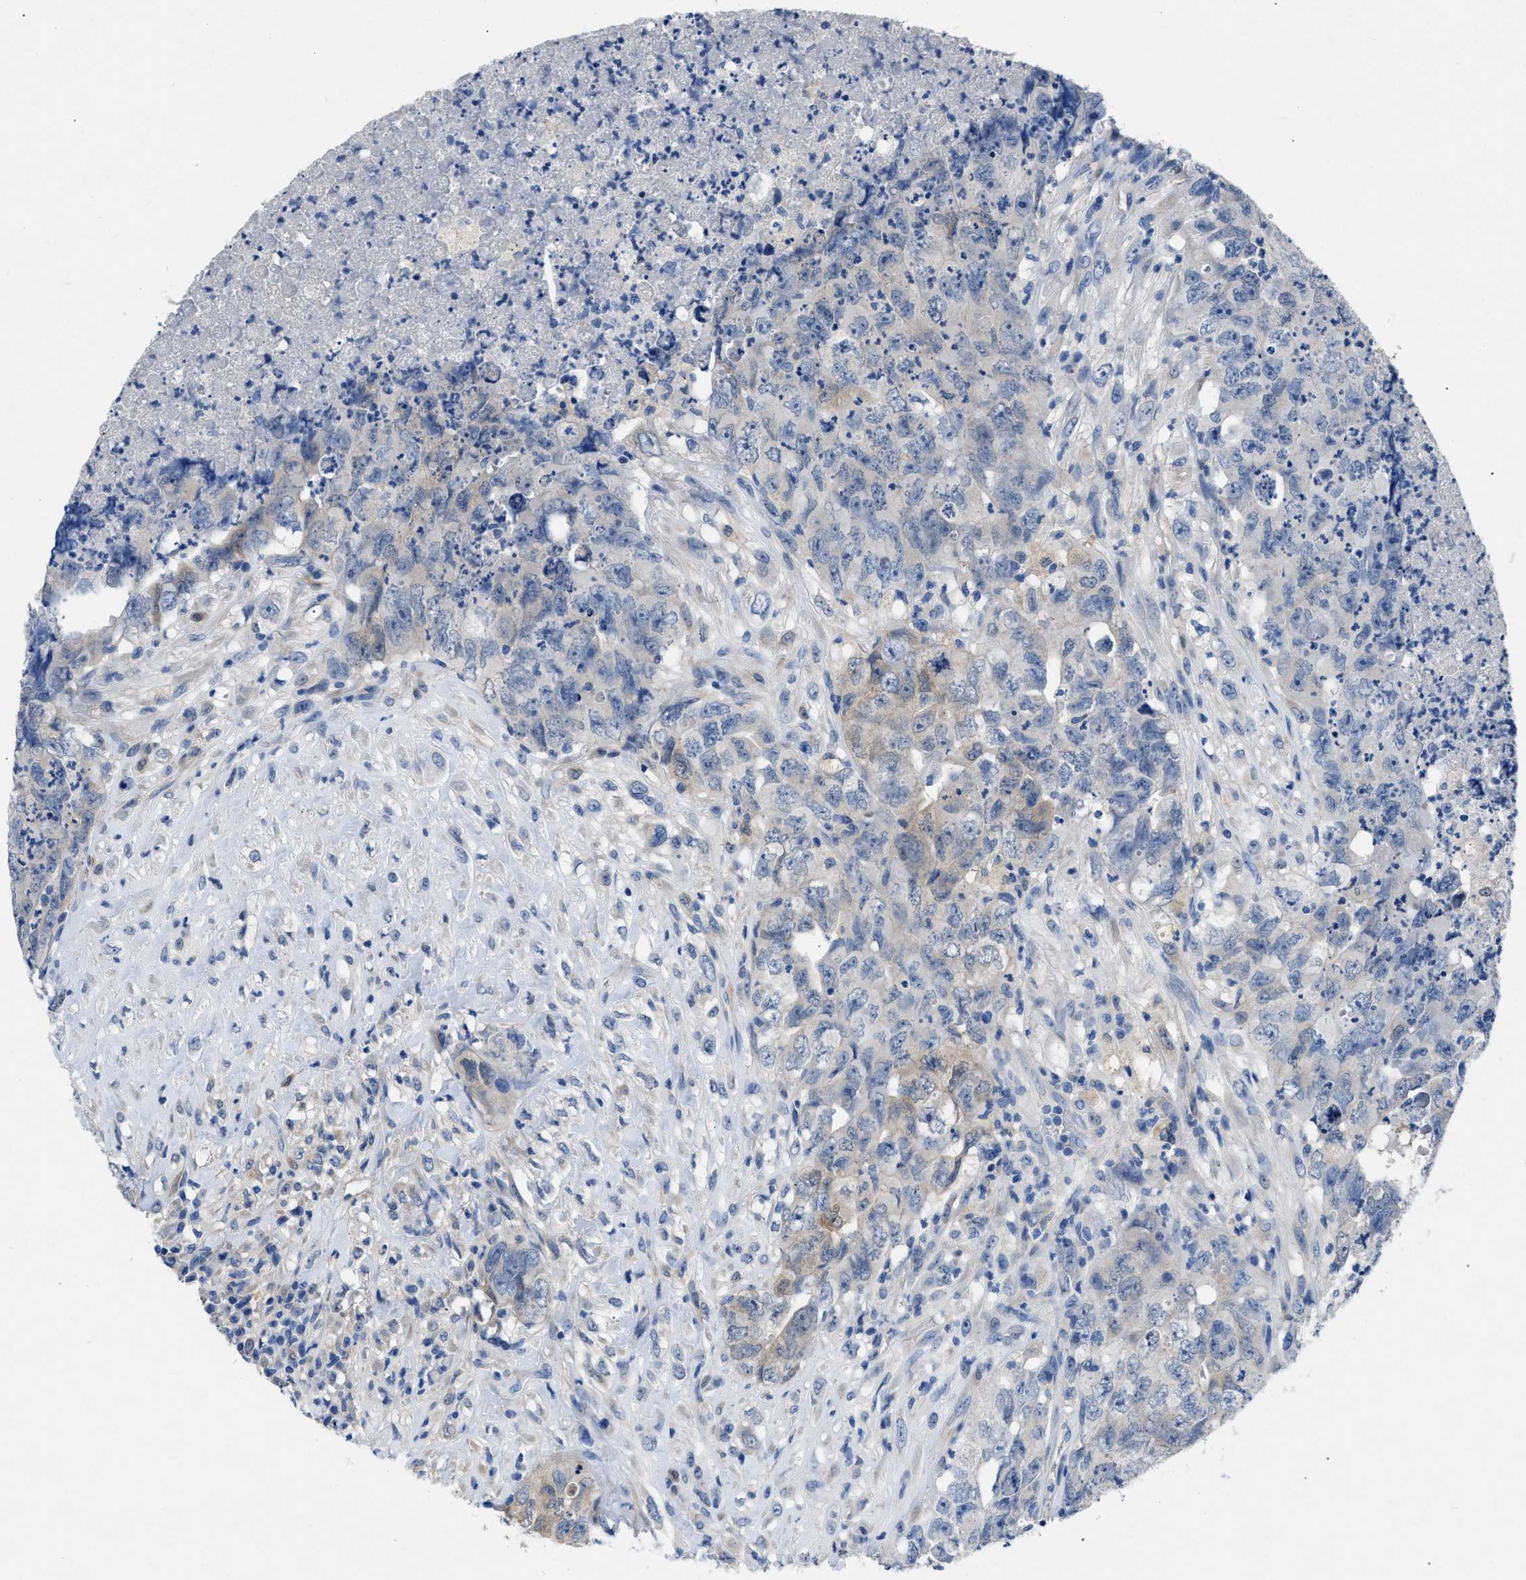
{"staining": {"intensity": "weak", "quantity": "<25%", "location": "cytoplasmic/membranous"}, "tissue": "testis cancer", "cell_type": "Tumor cells", "image_type": "cancer", "snomed": [{"axis": "morphology", "description": "Carcinoma, Embryonal, NOS"}, {"axis": "topography", "description": "Testis"}], "caption": "Testis embryonal carcinoma was stained to show a protein in brown. There is no significant positivity in tumor cells.", "gene": "RBP1", "patient": {"sex": "male", "age": 32}}